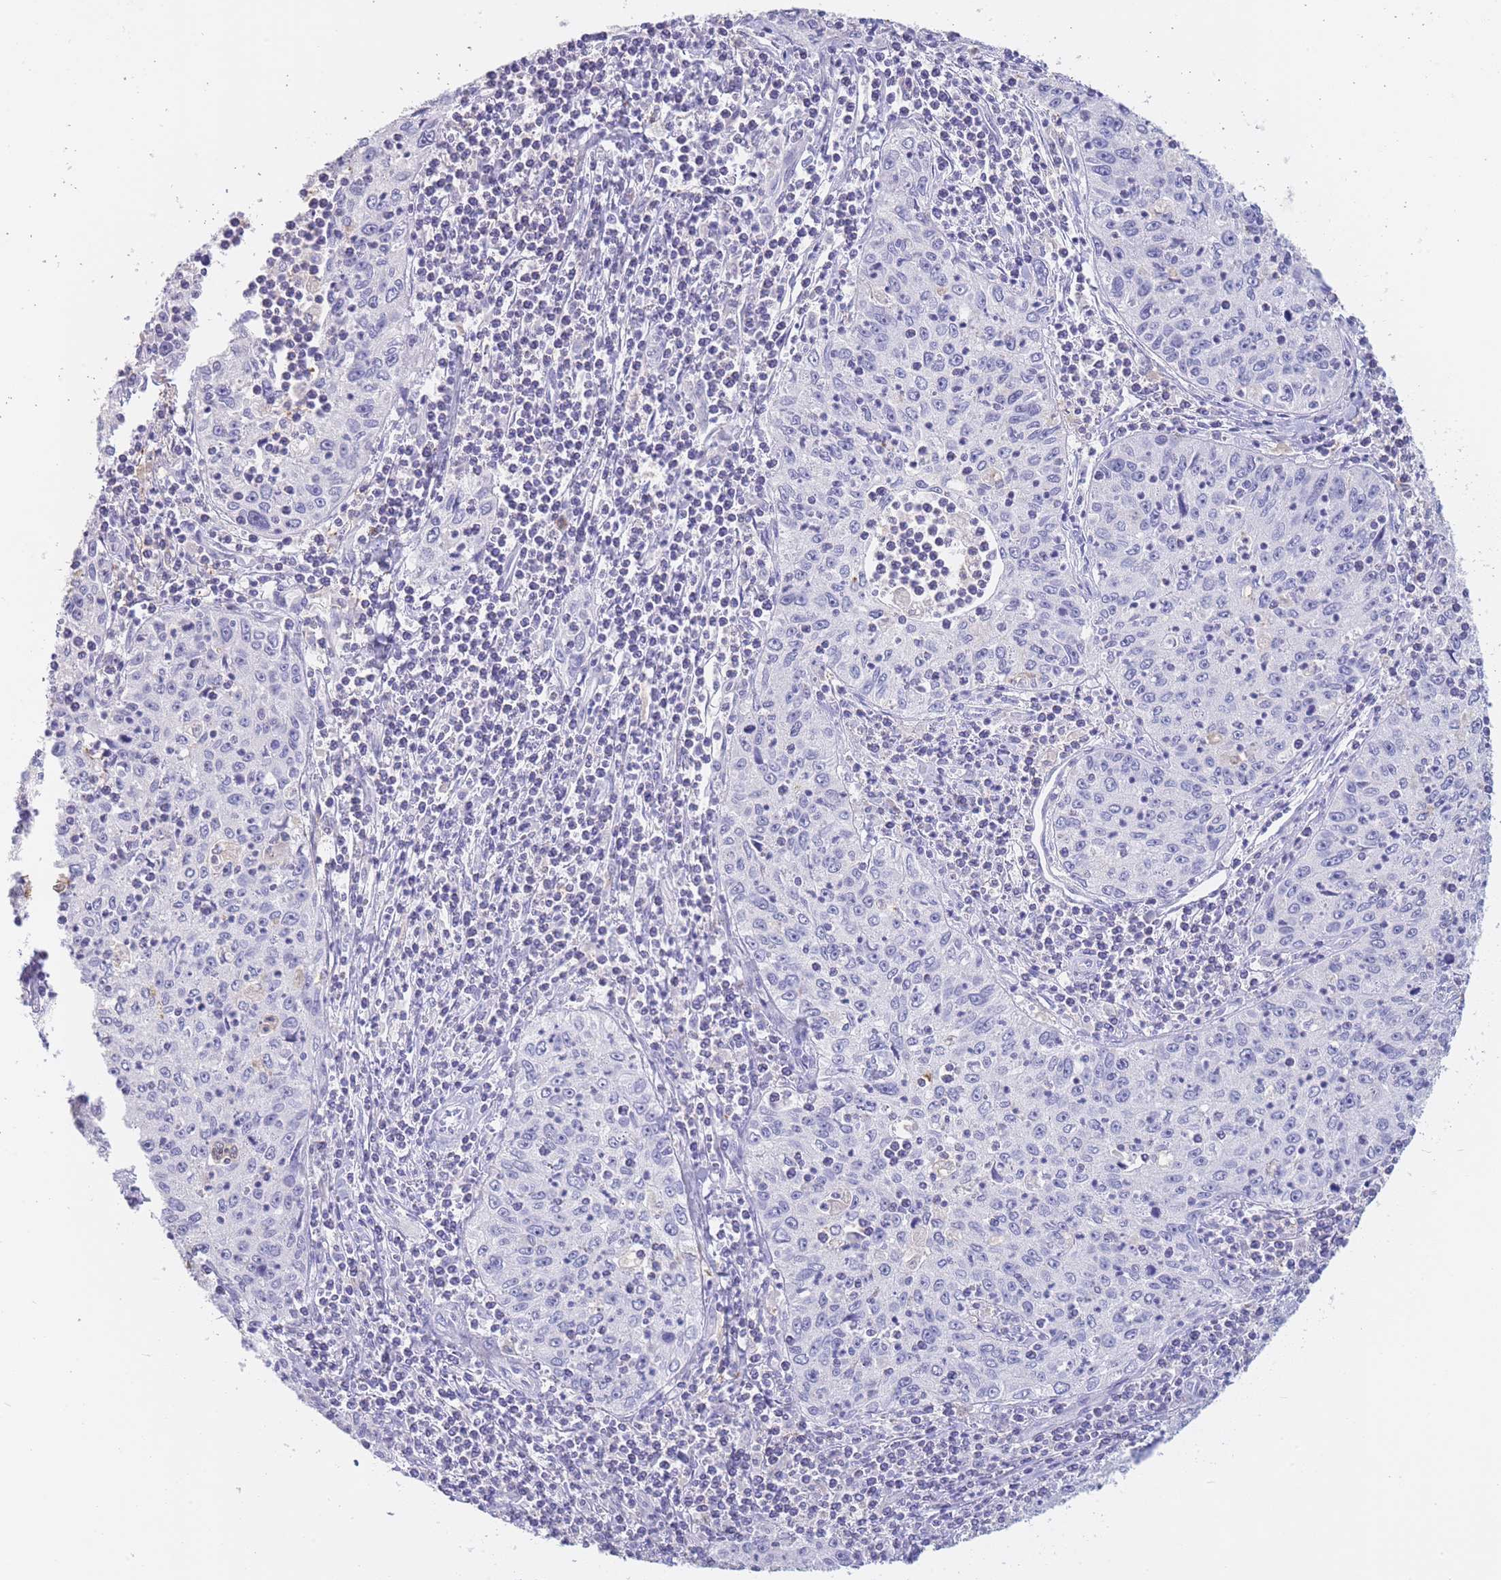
{"staining": {"intensity": "negative", "quantity": "none", "location": "none"}, "tissue": "cervical cancer", "cell_type": "Tumor cells", "image_type": "cancer", "snomed": [{"axis": "morphology", "description": "Squamous cell carcinoma, NOS"}, {"axis": "topography", "description": "Cervix"}], "caption": "This is an immunohistochemistry image of human cervical cancer (squamous cell carcinoma). There is no staining in tumor cells.", "gene": "CD37", "patient": {"sex": "female", "age": 30}}